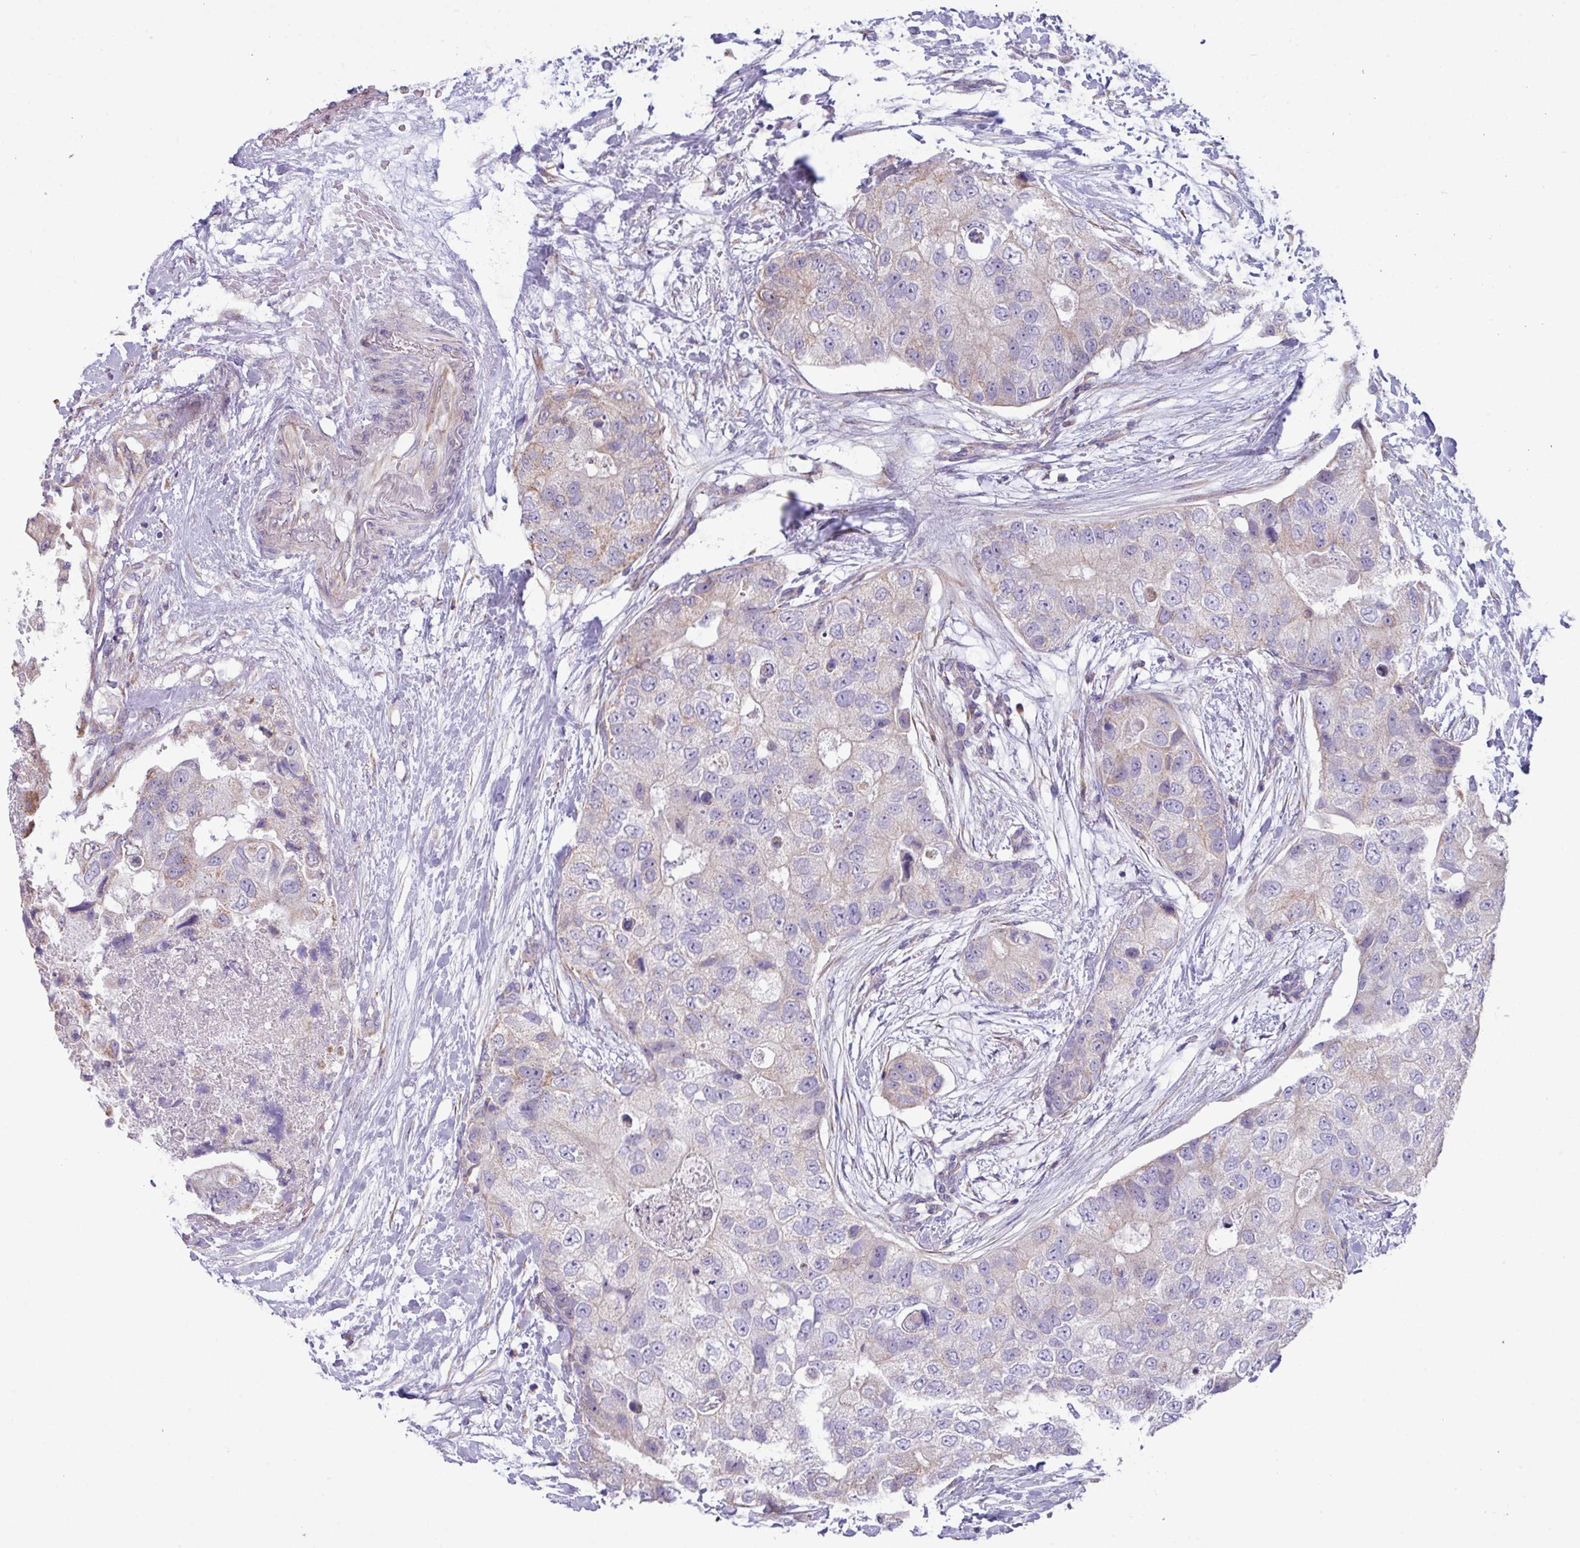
{"staining": {"intensity": "negative", "quantity": "none", "location": "none"}, "tissue": "breast cancer", "cell_type": "Tumor cells", "image_type": "cancer", "snomed": [{"axis": "morphology", "description": "Duct carcinoma"}, {"axis": "topography", "description": "Breast"}], "caption": "Breast cancer (infiltrating ductal carcinoma) was stained to show a protein in brown. There is no significant expression in tumor cells.", "gene": "IRGC", "patient": {"sex": "female", "age": 62}}